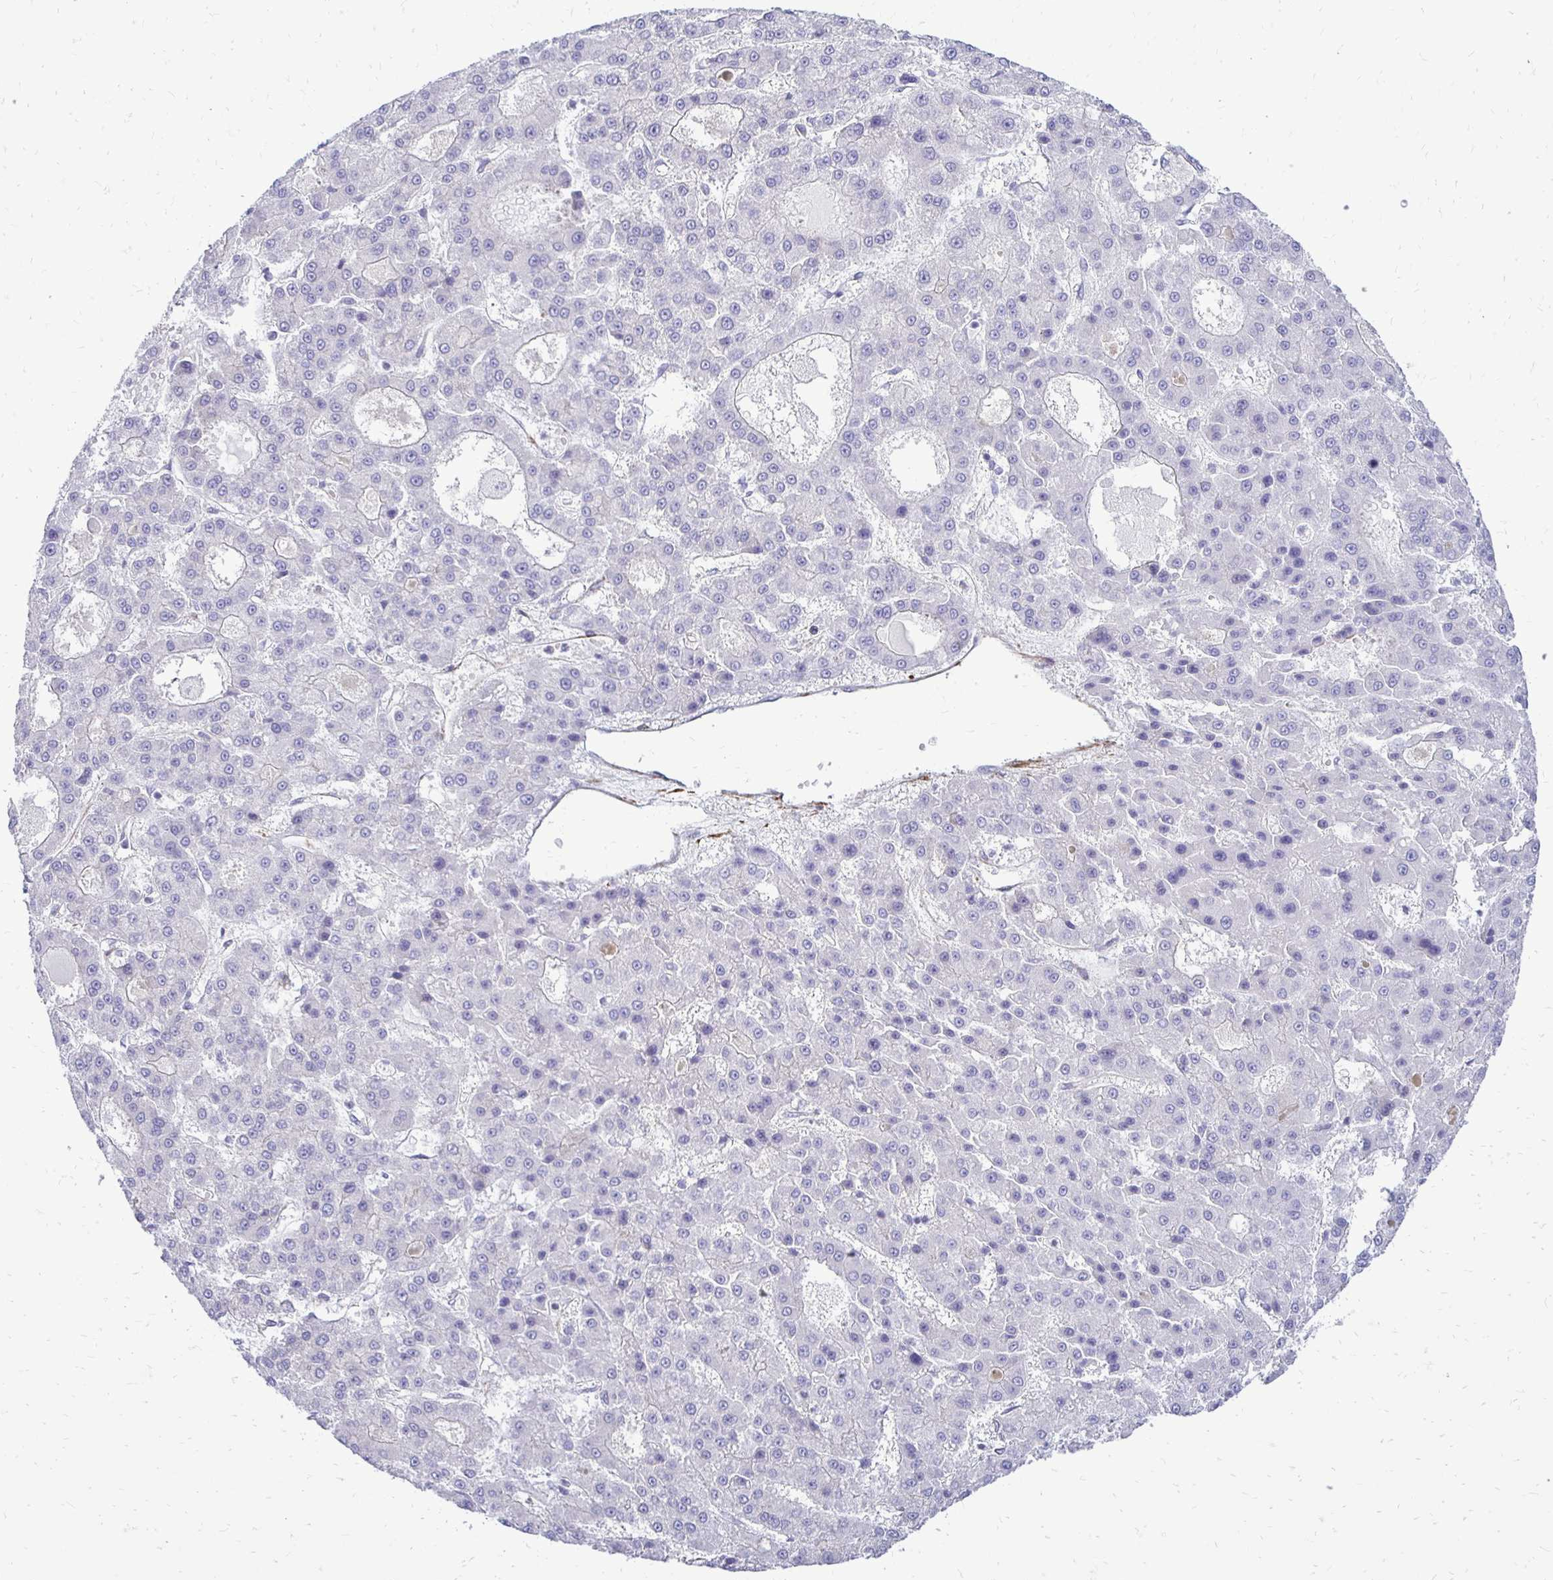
{"staining": {"intensity": "negative", "quantity": "none", "location": "none"}, "tissue": "liver cancer", "cell_type": "Tumor cells", "image_type": "cancer", "snomed": [{"axis": "morphology", "description": "Carcinoma, Hepatocellular, NOS"}, {"axis": "topography", "description": "Liver"}], "caption": "Immunohistochemistry of human liver cancer demonstrates no expression in tumor cells. (DAB immunohistochemistry (IHC) with hematoxylin counter stain).", "gene": "CTPS1", "patient": {"sex": "male", "age": 70}}